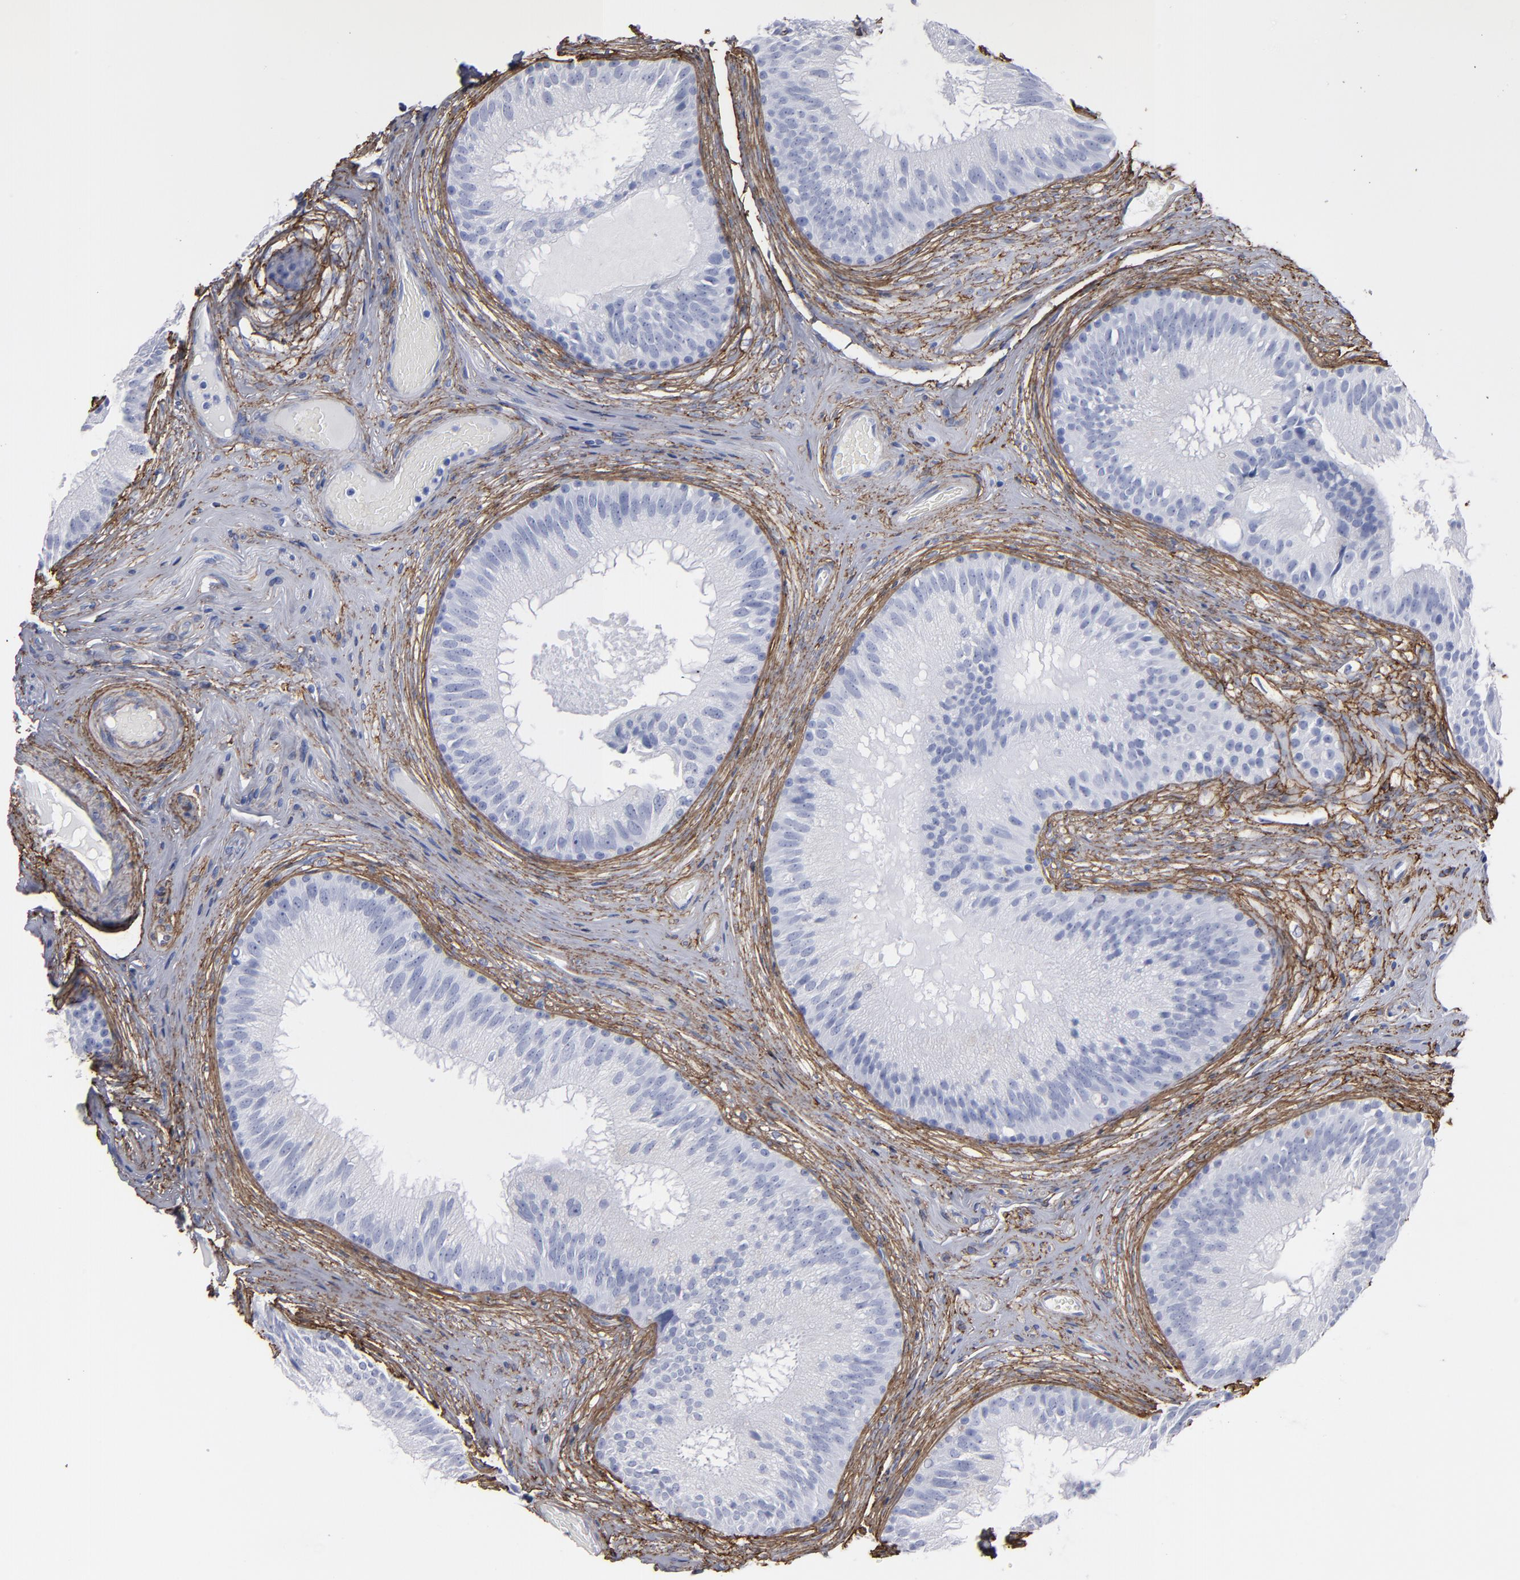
{"staining": {"intensity": "negative", "quantity": "none", "location": "none"}, "tissue": "epididymis", "cell_type": "Glandular cells", "image_type": "normal", "snomed": [{"axis": "morphology", "description": "Normal tissue, NOS"}, {"axis": "topography", "description": "Epididymis"}], "caption": "Micrograph shows no protein expression in glandular cells of unremarkable epididymis. (Immunohistochemistry, brightfield microscopy, high magnification).", "gene": "EMILIN1", "patient": {"sex": "male", "age": 32}}